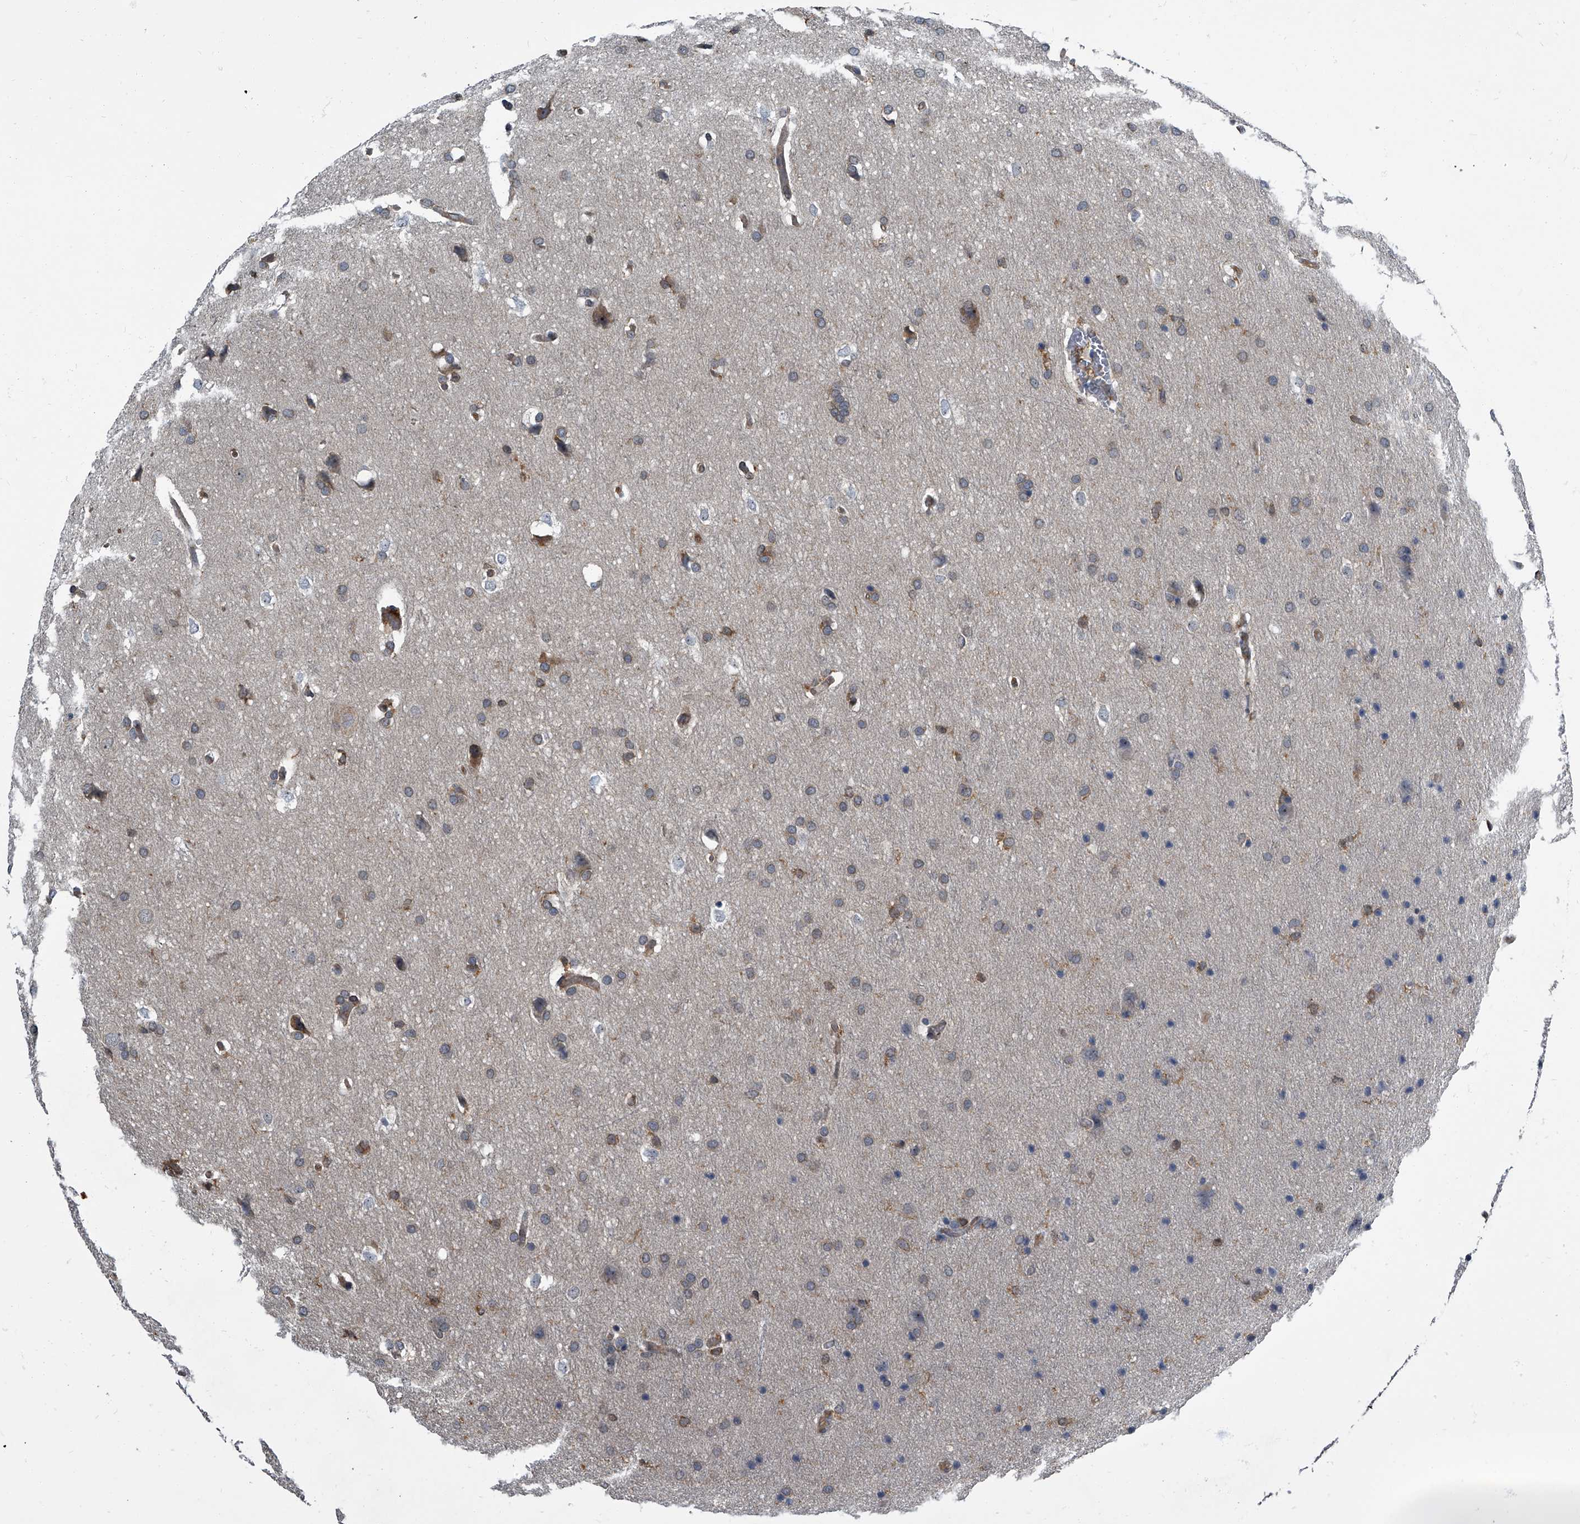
{"staining": {"intensity": "weak", "quantity": "25%-75%", "location": "cytoplasmic/membranous"}, "tissue": "glioma", "cell_type": "Tumor cells", "image_type": "cancer", "snomed": [{"axis": "morphology", "description": "Glioma, malignant, Low grade"}, {"axis": "topography", "description": "Brain"}], "caption": "Protein expression analysis of malignant glioma (low-grade) demonstrates weak cytoplasmic/membranous positivity in about 25%-75% of tumor cells.", "gene": "CDV3", "patient": {"sex": "female", "age": 37}}